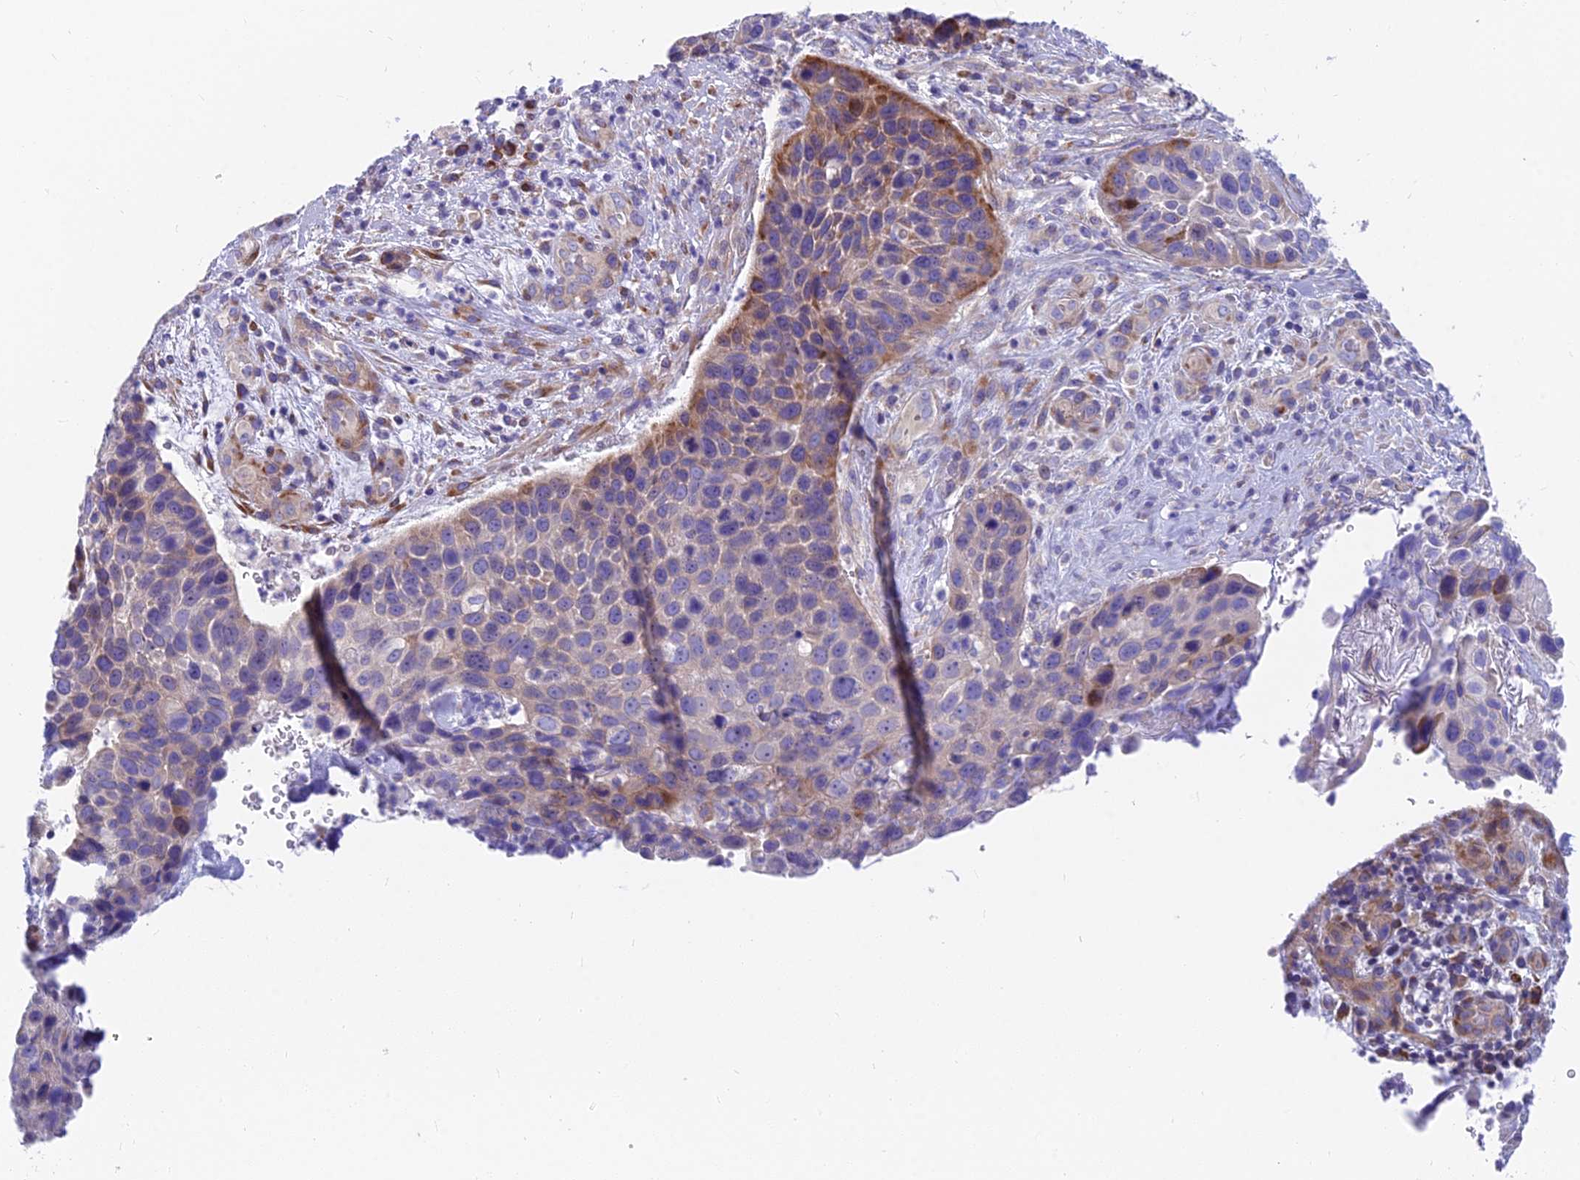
{"staining": {"intensity": "moderate", "quantity": "<25%", "location": "cytoplasmic/membranous"}, "tissue": "skin cancer", "cell_type": "Tumor cells", "image_type": "cancer", "snomed": [{"axis": "morphology", "description": "Basal cell carcinoma"}, {"axis": "topography", "description": "Skin"}], "caption": "A low amount of moderate cytoplasmic/membranous expression is identified in about <25% of tumor cells in skin cancer (basal cell carcinoma) tissue.", "gene": "MVB12A", "patient": {"sex": "female", "age": 74}}